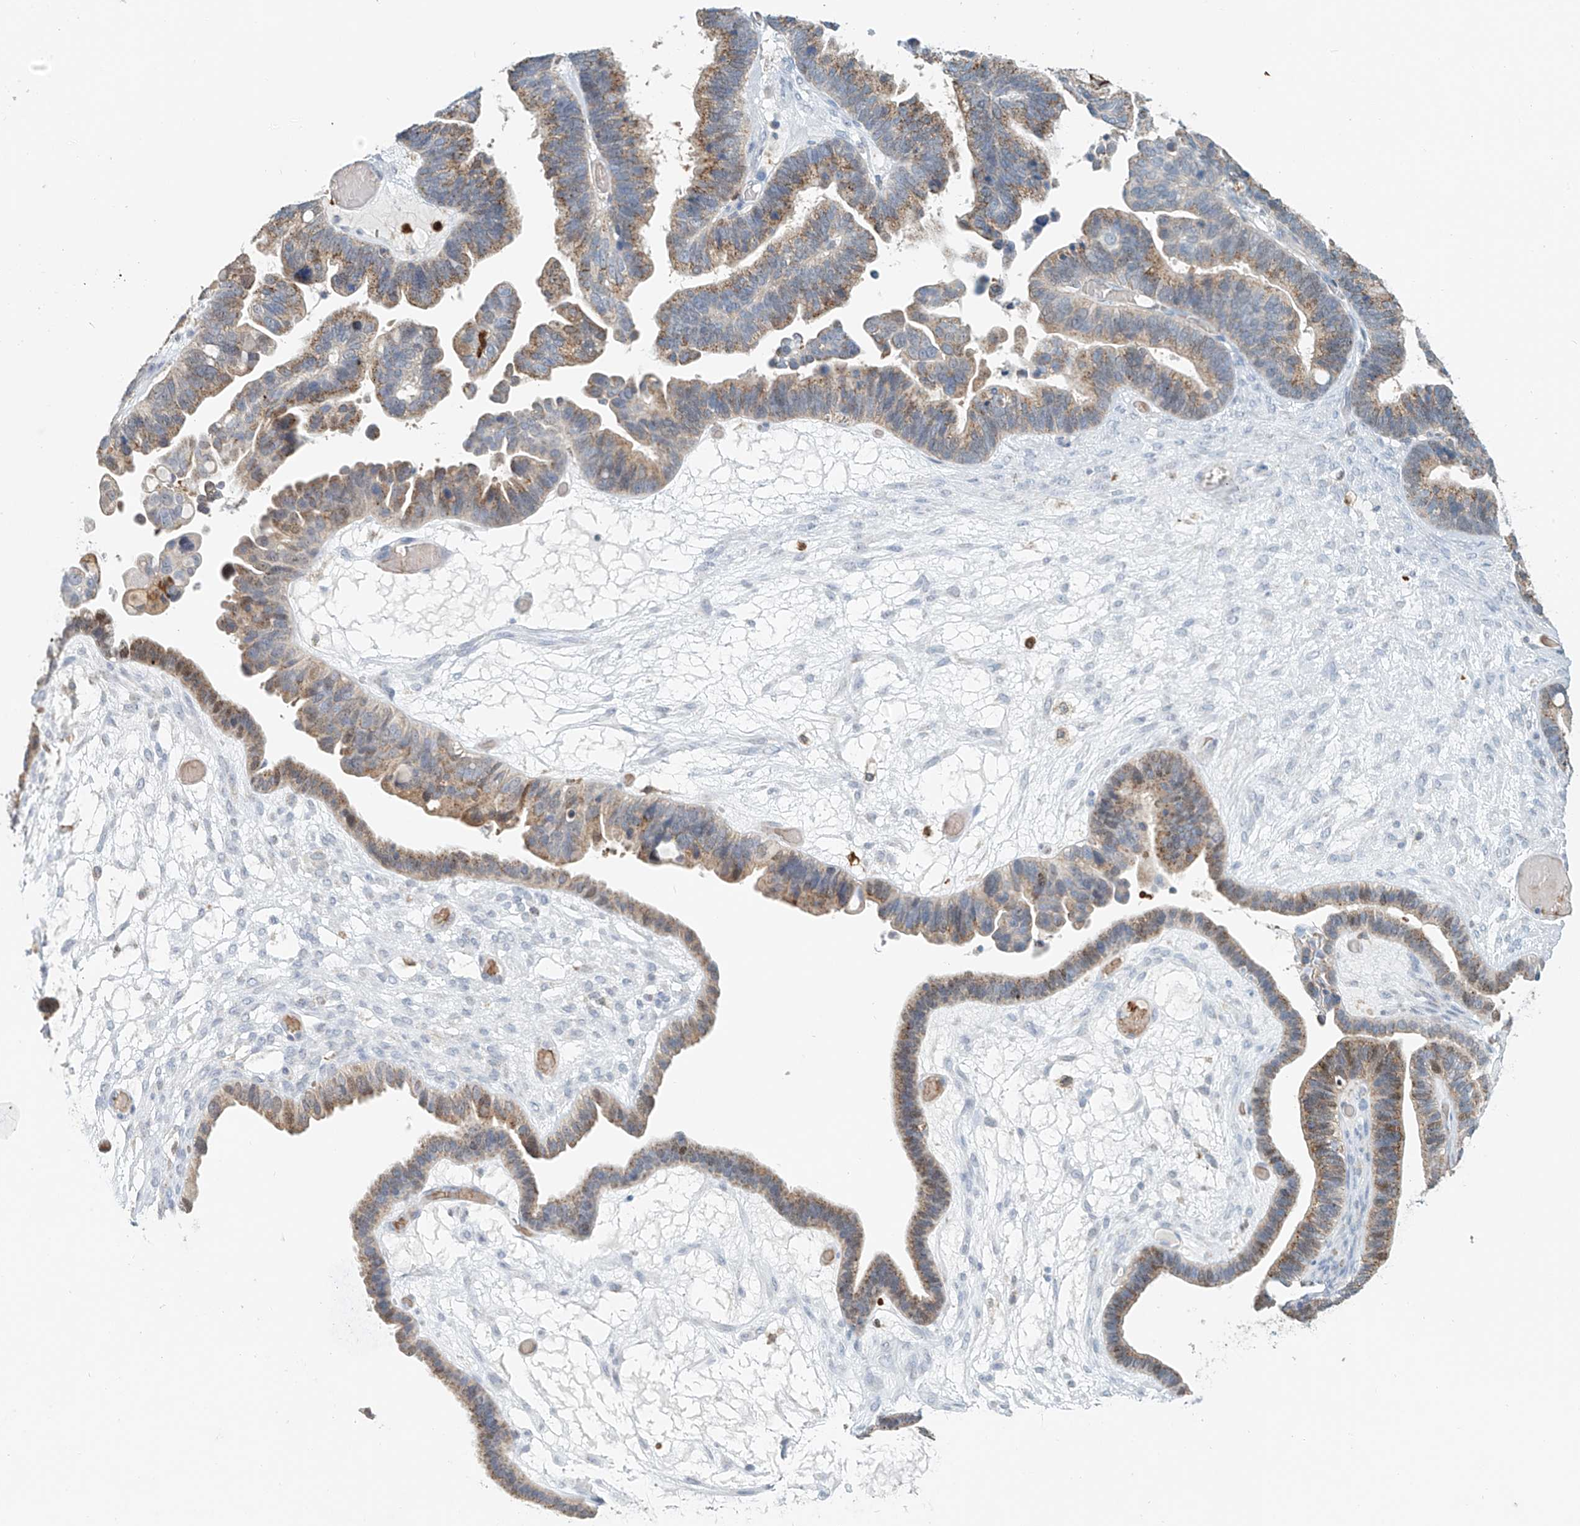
{"staining": {"intensity": "moderate", "quantity": ">75%", "location": "cytoplasmic/membranous"}, "tissue": "ovarian cancer", "cell_type": "Tumor cells", "image_type": "cancer", "snomed": [{"axis": "morphology", "description": "Cystadenocarcinoma, serous, NOS"}, {"axis": "topography", "description": "Ovary"}], "caption": "This is a micrograph of immunohistochemistry (IHC) staining of ovarian cancer, which shows moderate staining in the cytoplasmic/membranous of tumor cells.", "gene": "PTPRA", "patient": {"sex": "female", "age": 56}}